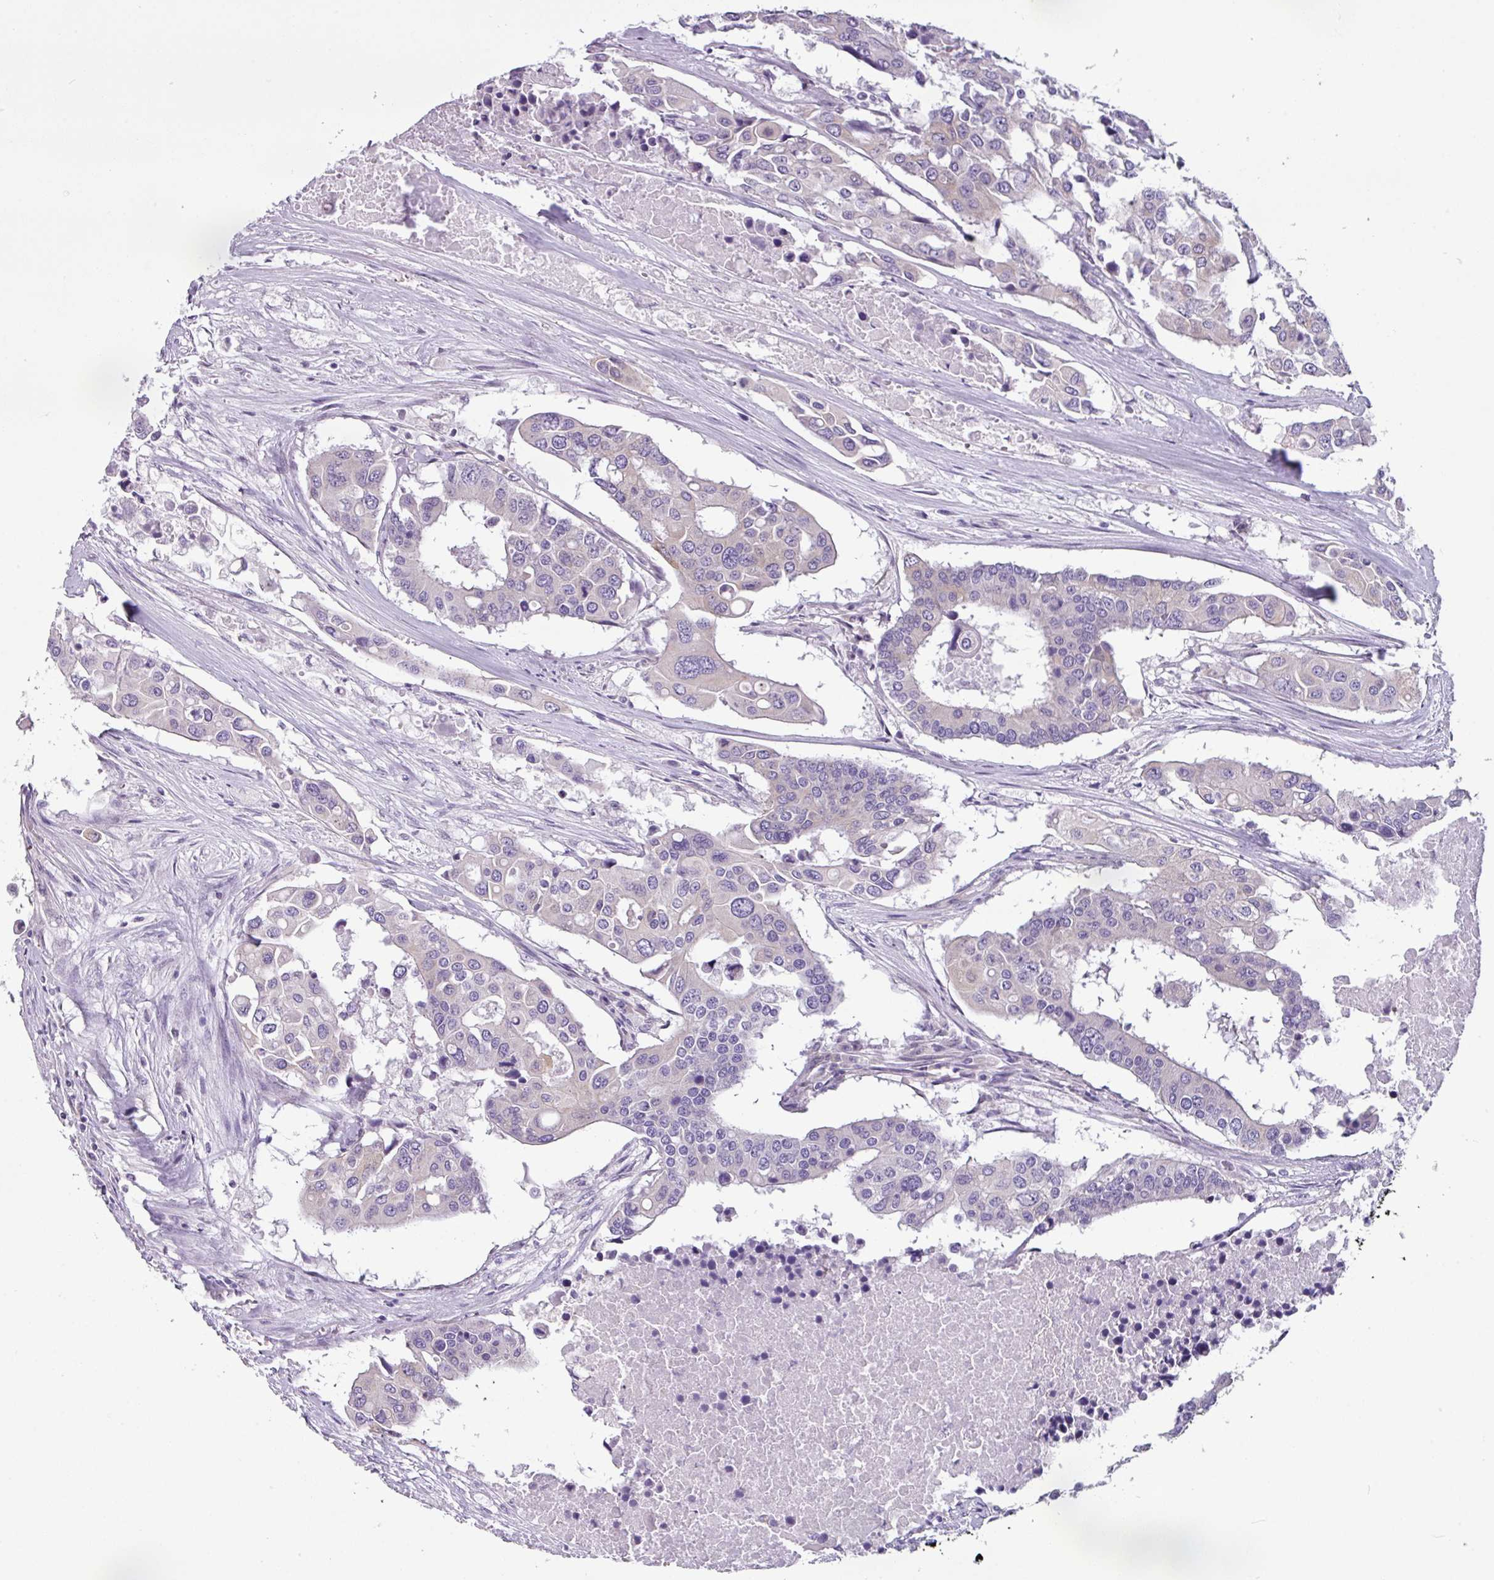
{"staining": {"intensity": "negative", "quantity": "none", "location": "none"}, "tissue": "colorectal cancer", "cell_type": "Tumor cells", "image_type": "cancer", "snomed": [{"axis": "morphology", "description": "Adenocarcinoma, NOS"}, {"axis": "topography", "description": "Colon"}], "caption": "A photomicrograph of colorectal adenocarcinoma stained for a protein displays no brown staining in tumor cells.", "gene": "TOR1AIP2", "patient": {"sex": "male", "age": 77}}